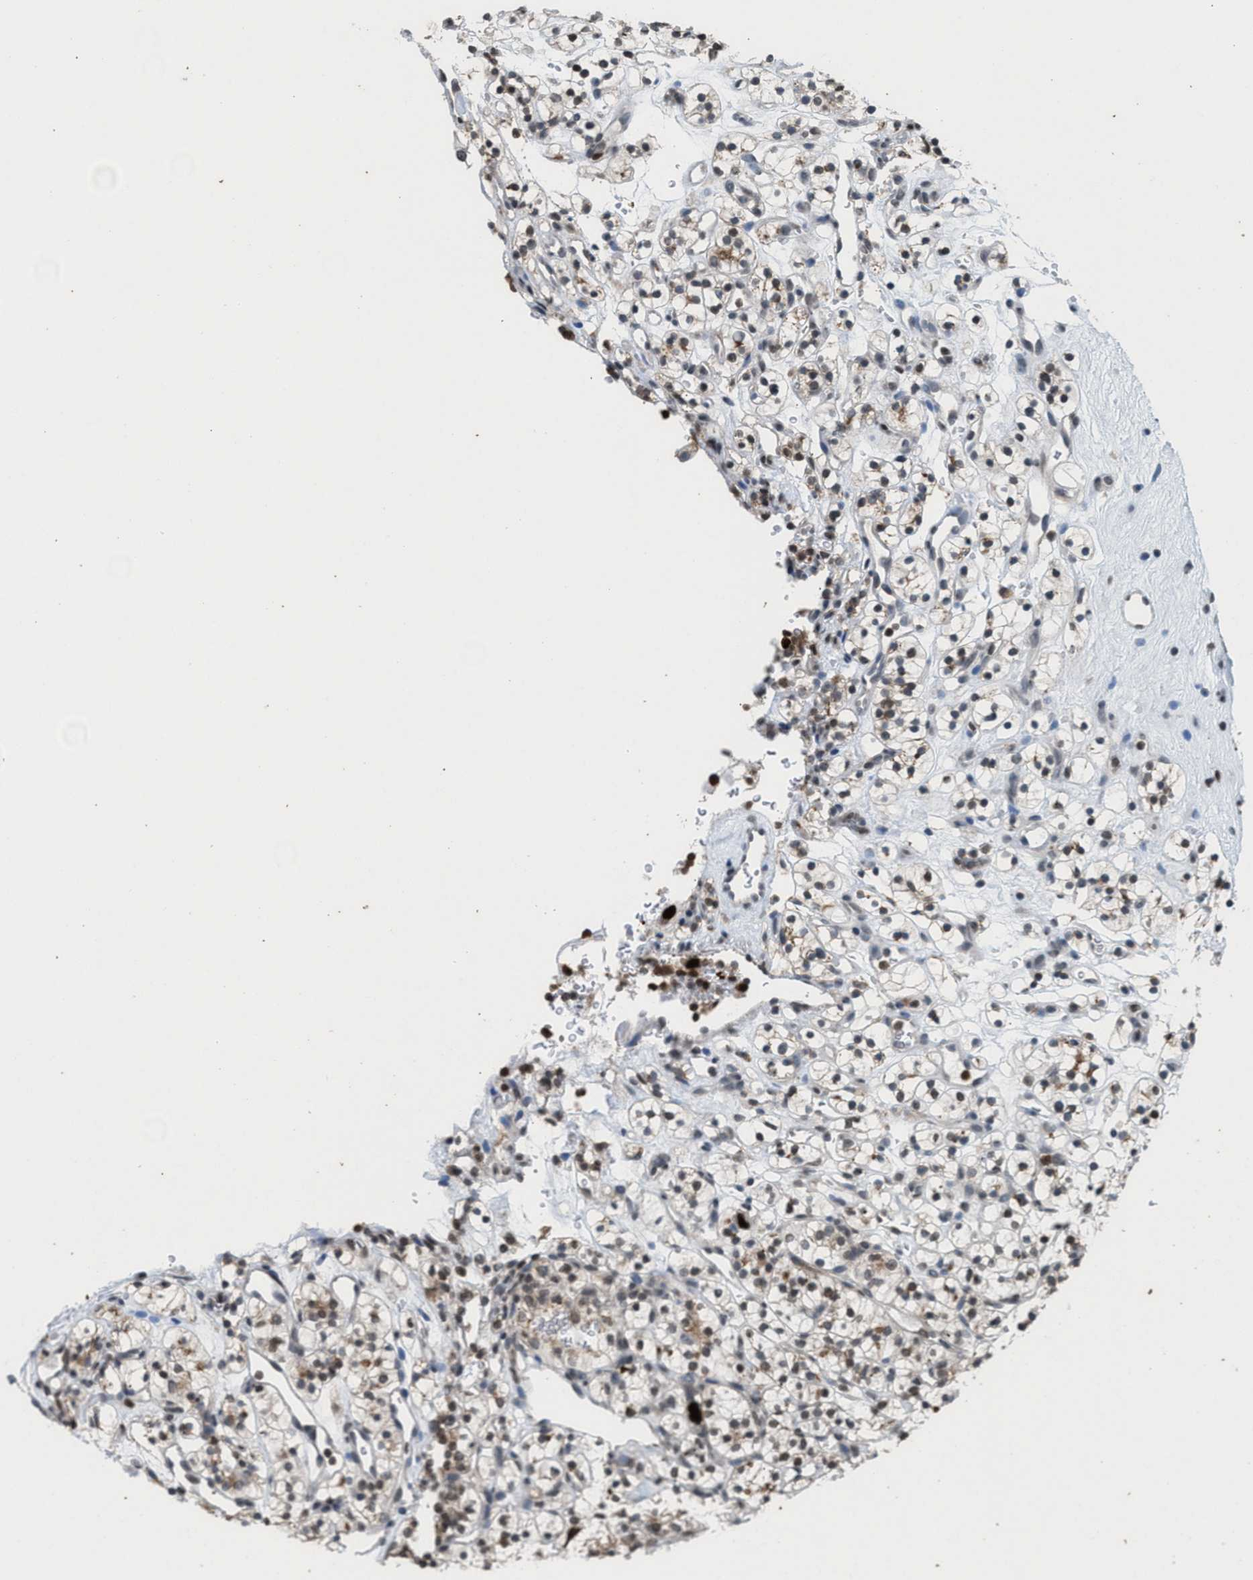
{"staining": {"intensity": "weak", "quantity": "25%-75%", "location": "cytoplasmic/membranous,nuclear"}, "tissue": "renal cancer", "cell_type": "Tumor cells", "image_type": "cancer", "snomed": [{"axis": "morphology", "description": "Adenocarcinoma, NOS"}, {"axis": "topography", "description": "Kidney"}], "caption": "Protein expression analysis of renal cancer reveals weak cytoplasmic/membranous and nuclear expression in about 25%-75% of tumor cells.", "gene": "PRUNE2", "patient": {"sex": "female", "age": 57}}